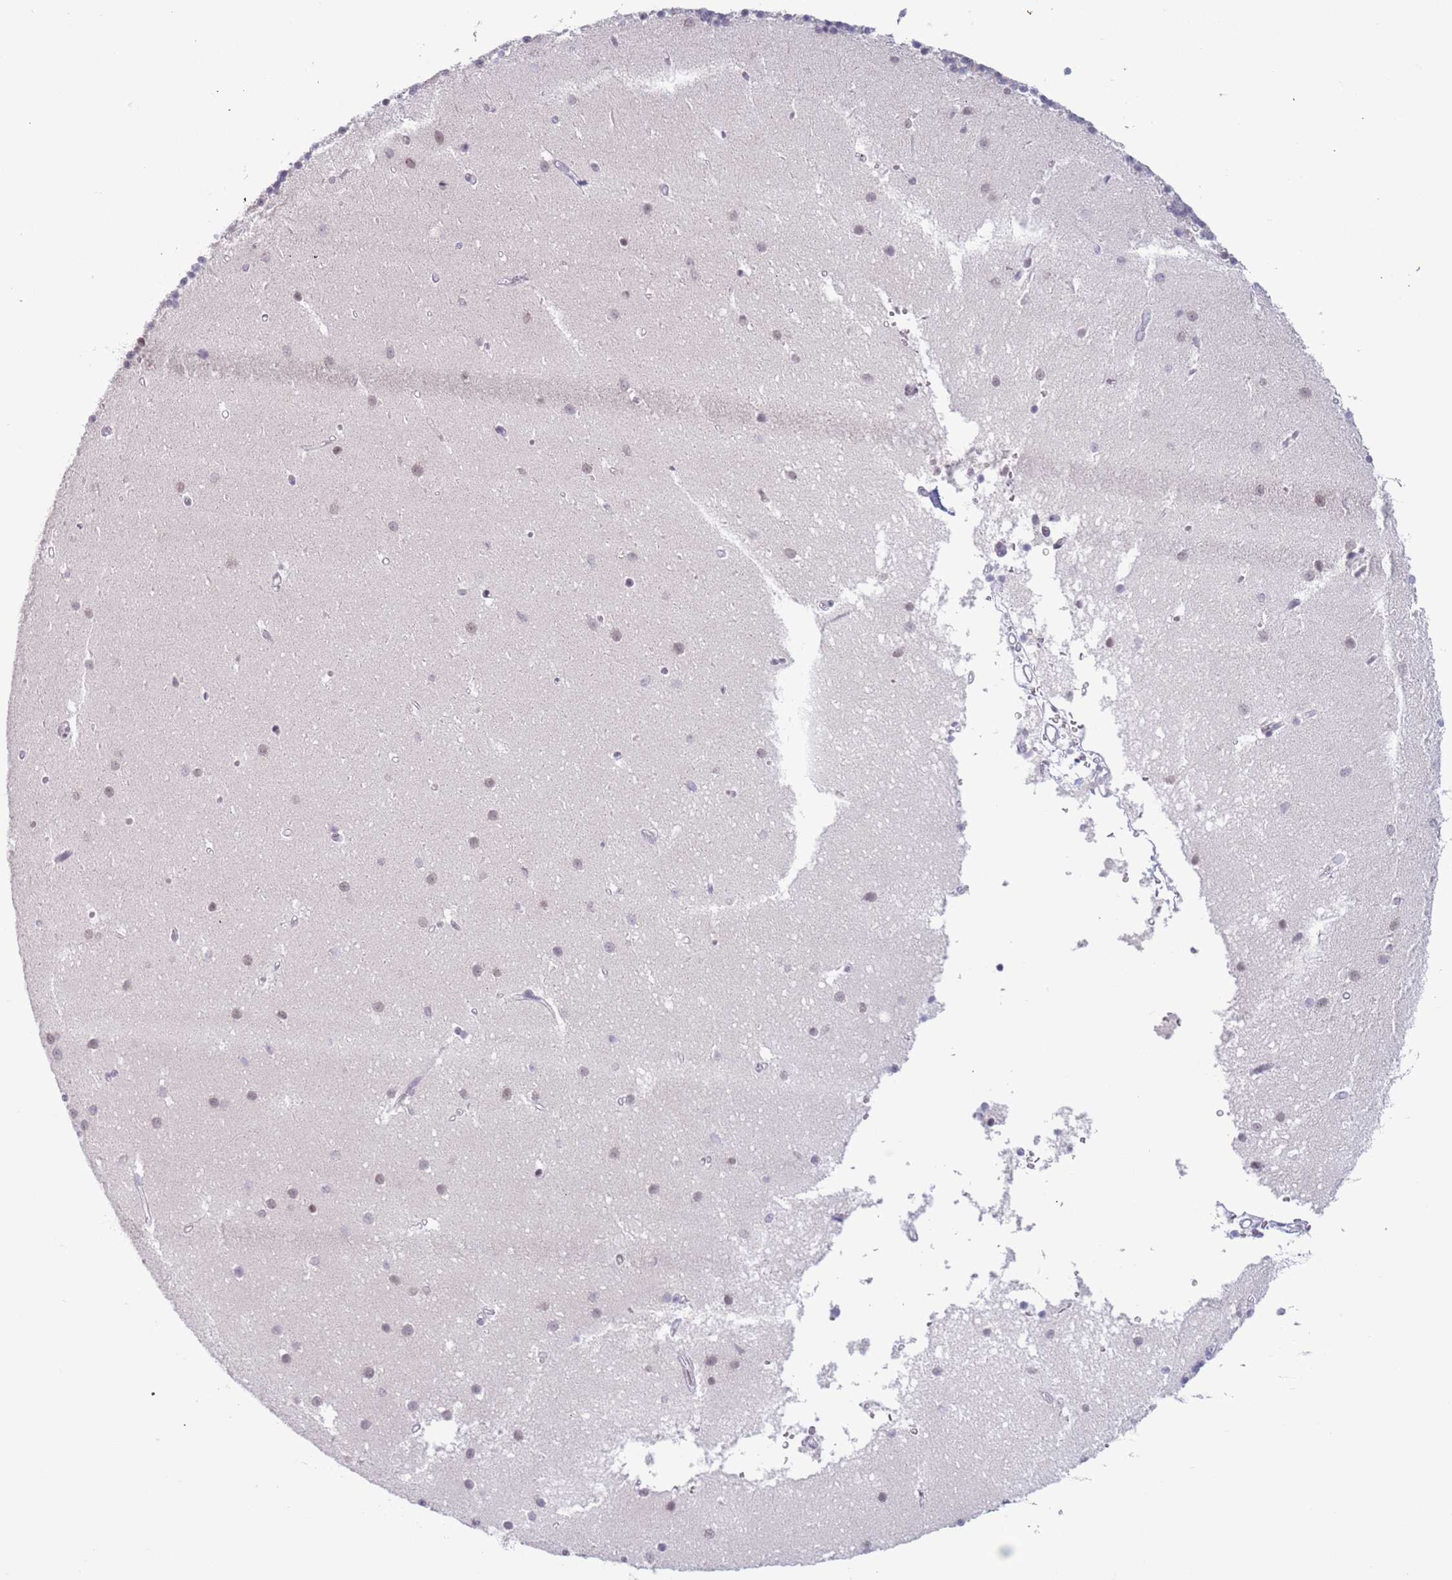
{"staining": {"intensity": "negative", "quantity": "none", "location": "none"}, "tissue": "cerebellum", "cell_type": "Cells in granular layer", "image_type": "normal", "snomed": [{"axis": "morphology", "description": "Normal tissue, NOS"}, {"axis": "topography", "description": "Cerebellum"}], "caption": "An immunohistochemistry (IHC) photomicrograph of unremarkable cerebellum is shown. There is no staining in cells in granular layer of cerebellum.", "gene": "MRPL34", "patient": {"sex": "male", "age": 54}}